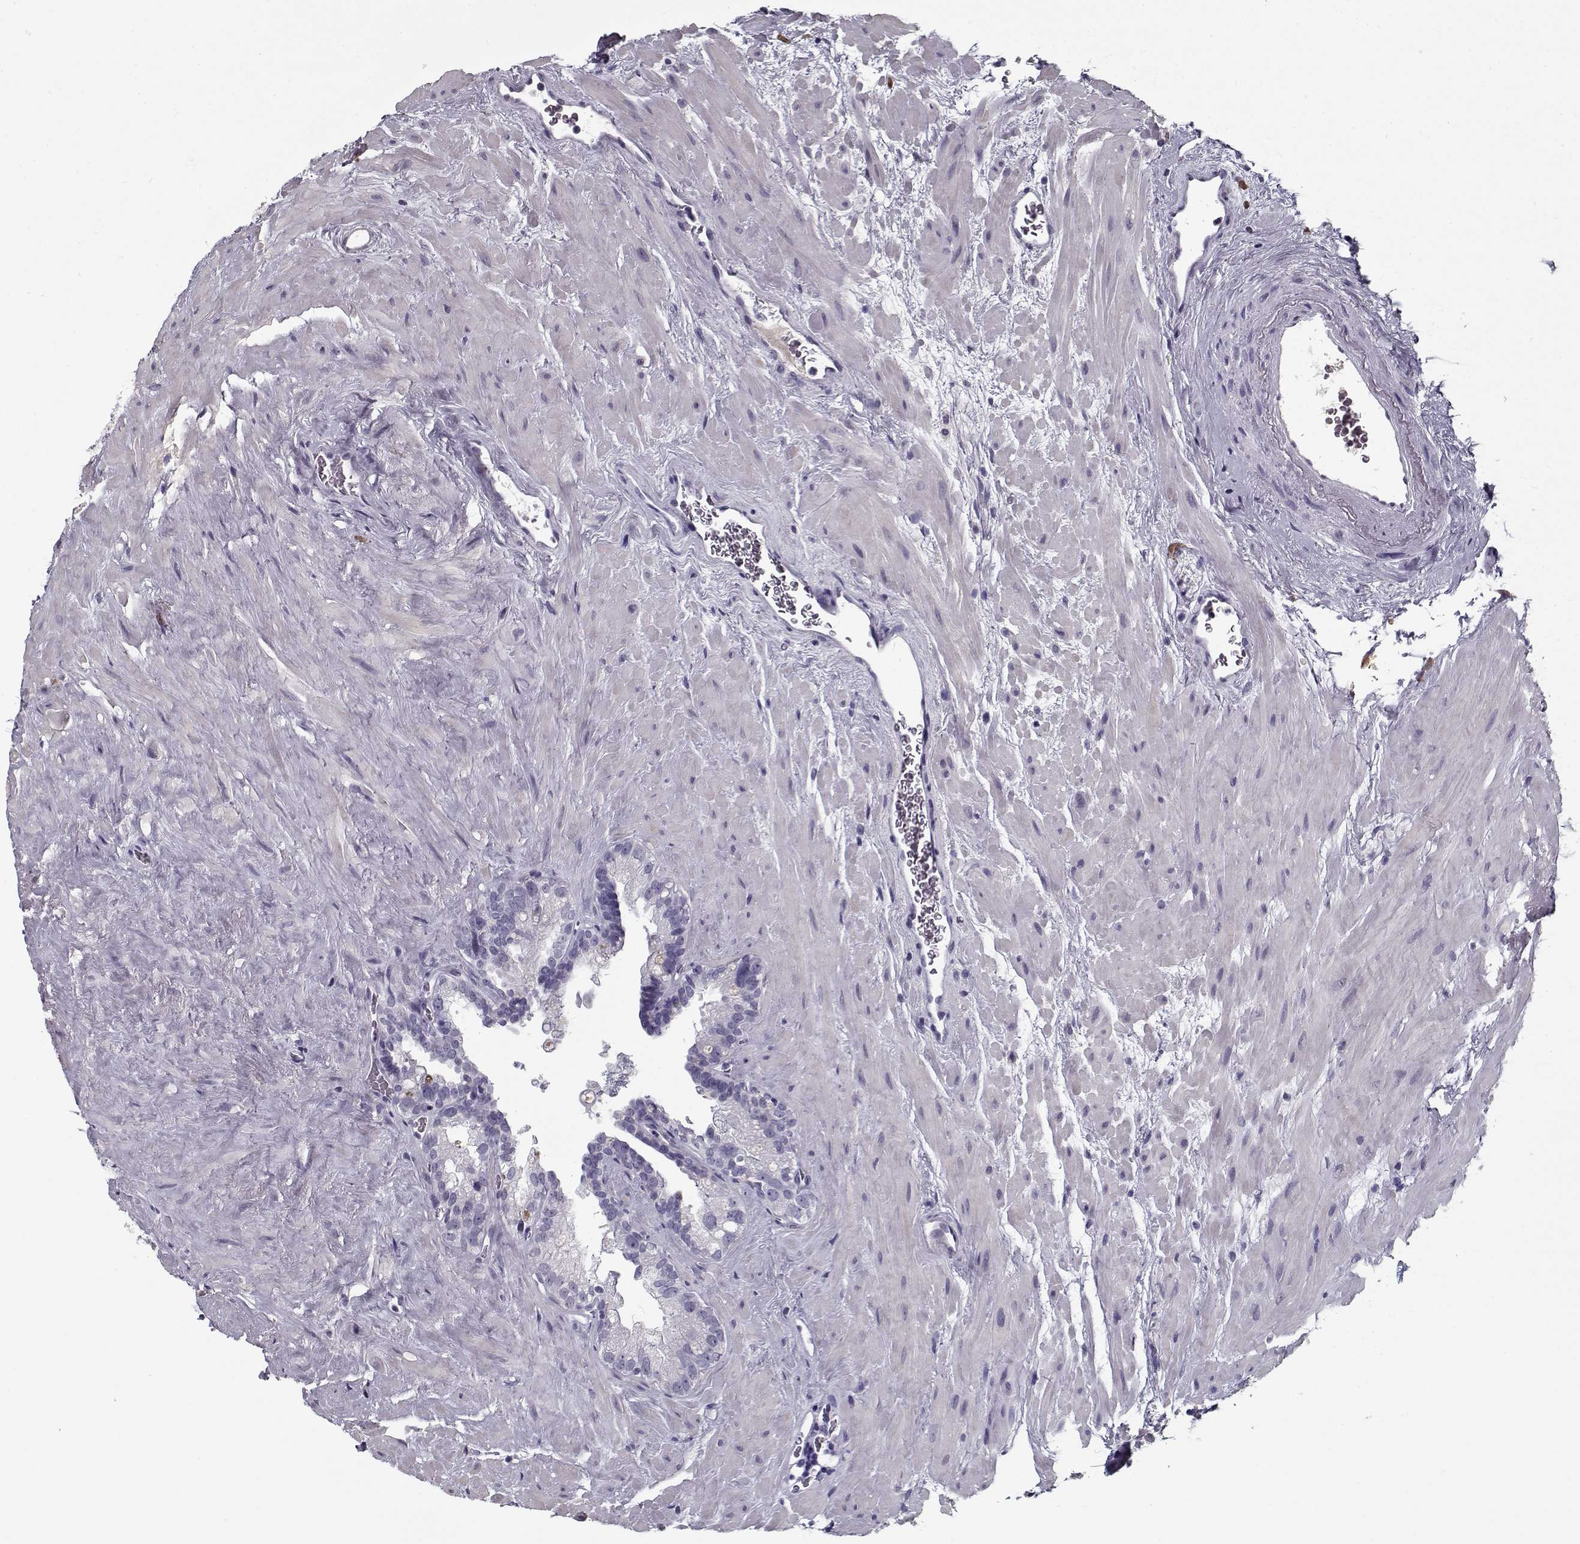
{"staining": {"intensity": "negative", "quantity": "none", "location": "none"}, "tissue": "seminal vesicle", "cell_type": "Glandular cells", "image_type": "normal", "snomed": [{"axis": "morphology", "description": "Normal tissue, NOS"}, {"axis": "topography", "description": "Seminal veicle"}], "caption": "High power microscopy micrograph of an immunohistochemistry (IHC) image of unremarkable seminal vesicle, revealing no significant expression in glandular cells.", "gene": "SPACA9", "patient": {"sex": "male", "age": 71}}